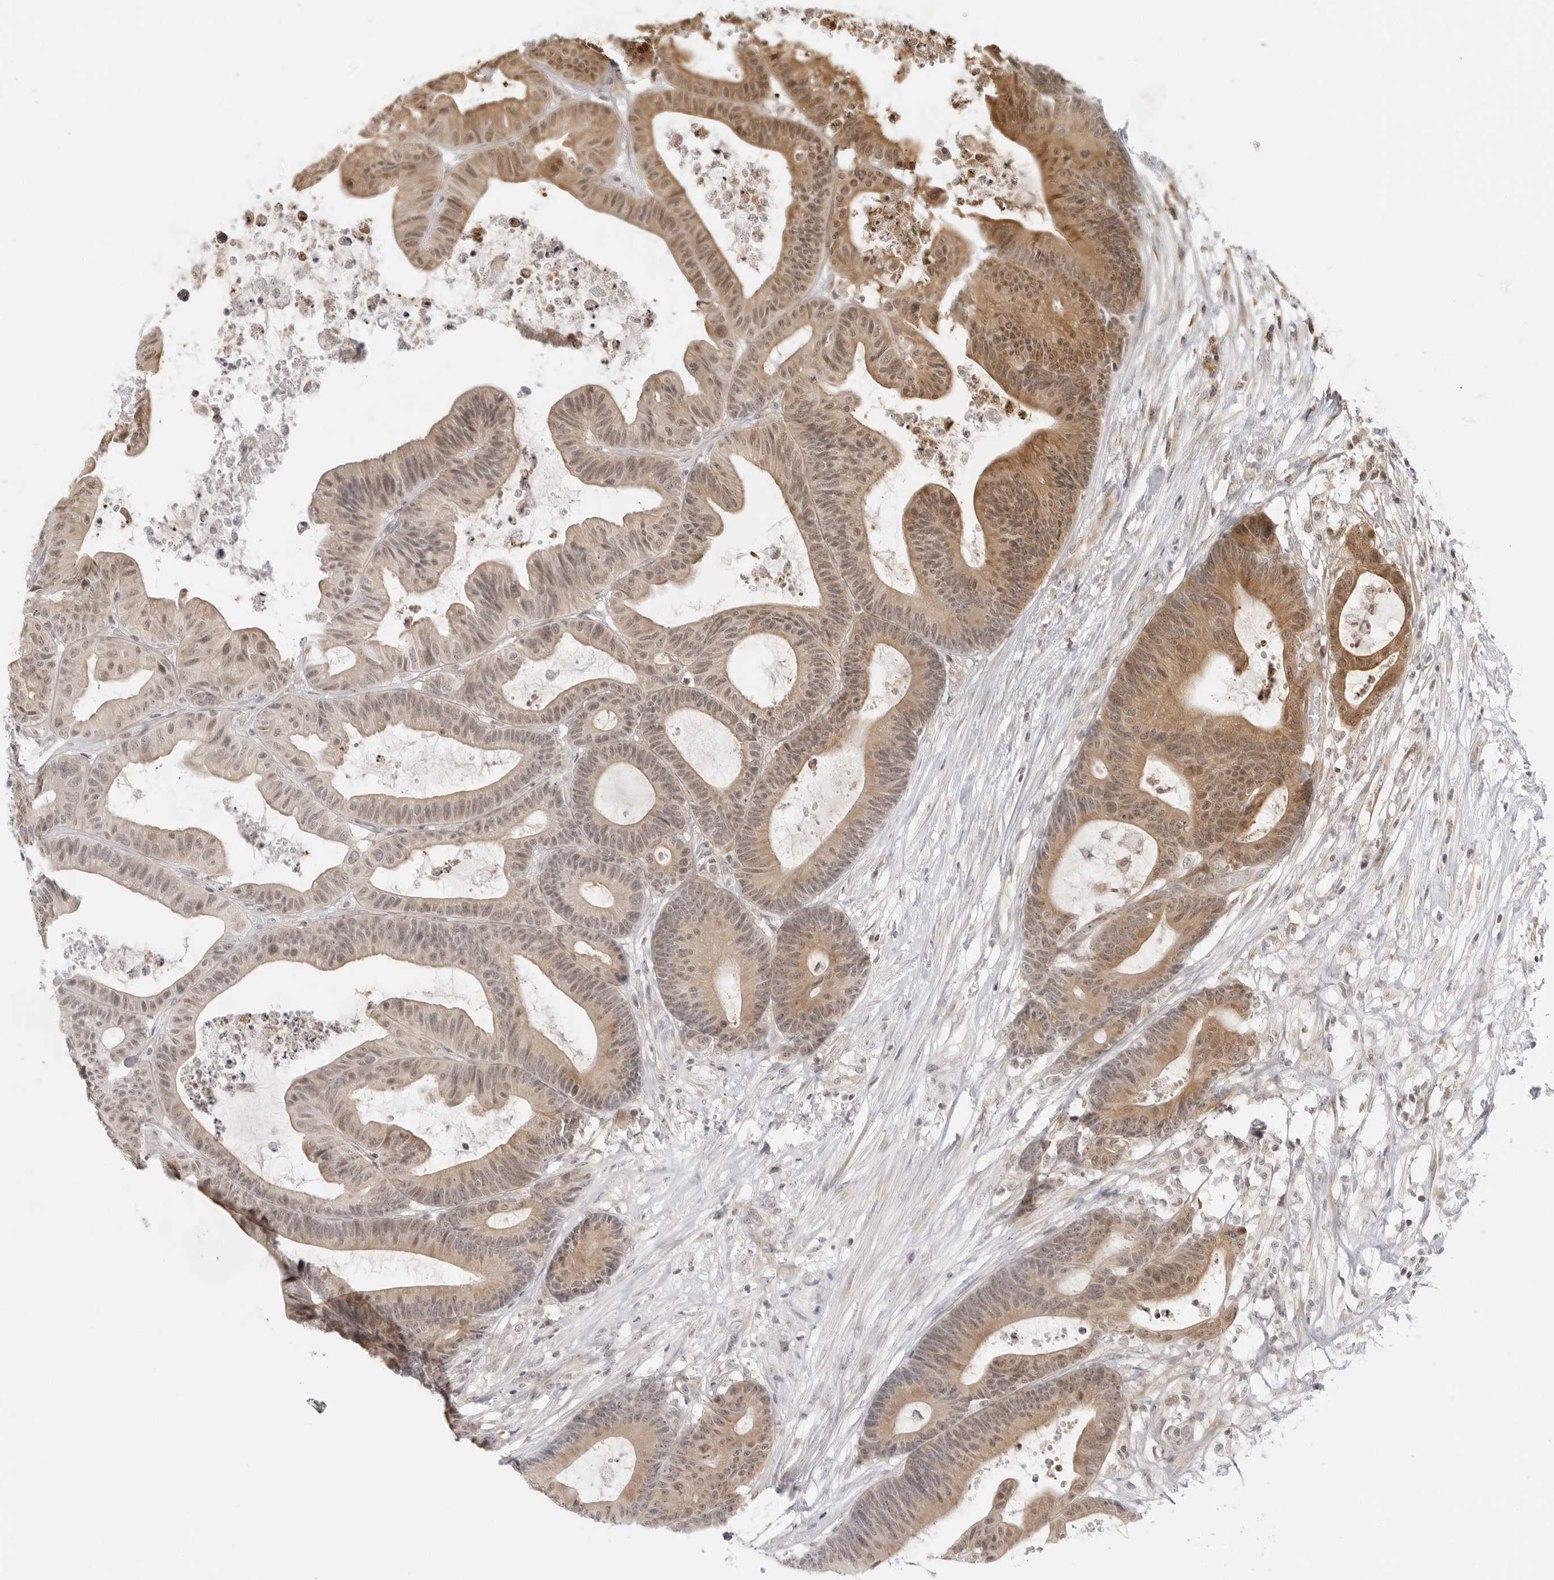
{"staining": {"intensity": "moderate", "quantity": ">75%", "location": "cytoplasmic/membranous,nuclear"}, "tissue": "colorectal cancer", "cell_type": "Tumor cells", "image_type": "cancer", "snomed": [{"axis": "morphology", "description": "Adenocarcinoma, NOS"}, {"axis": "topography", "description": "Colon"}], "caption": "Colorectal cancer (adenocarcinoma) stained with a brown dye demonstrates moderate cytoplasmic/membranous and nuclear positive staining in approximately >75% of tumor cells.", "gene": "PRRC2C", "patient": {"sex": "female", "age": 84}}